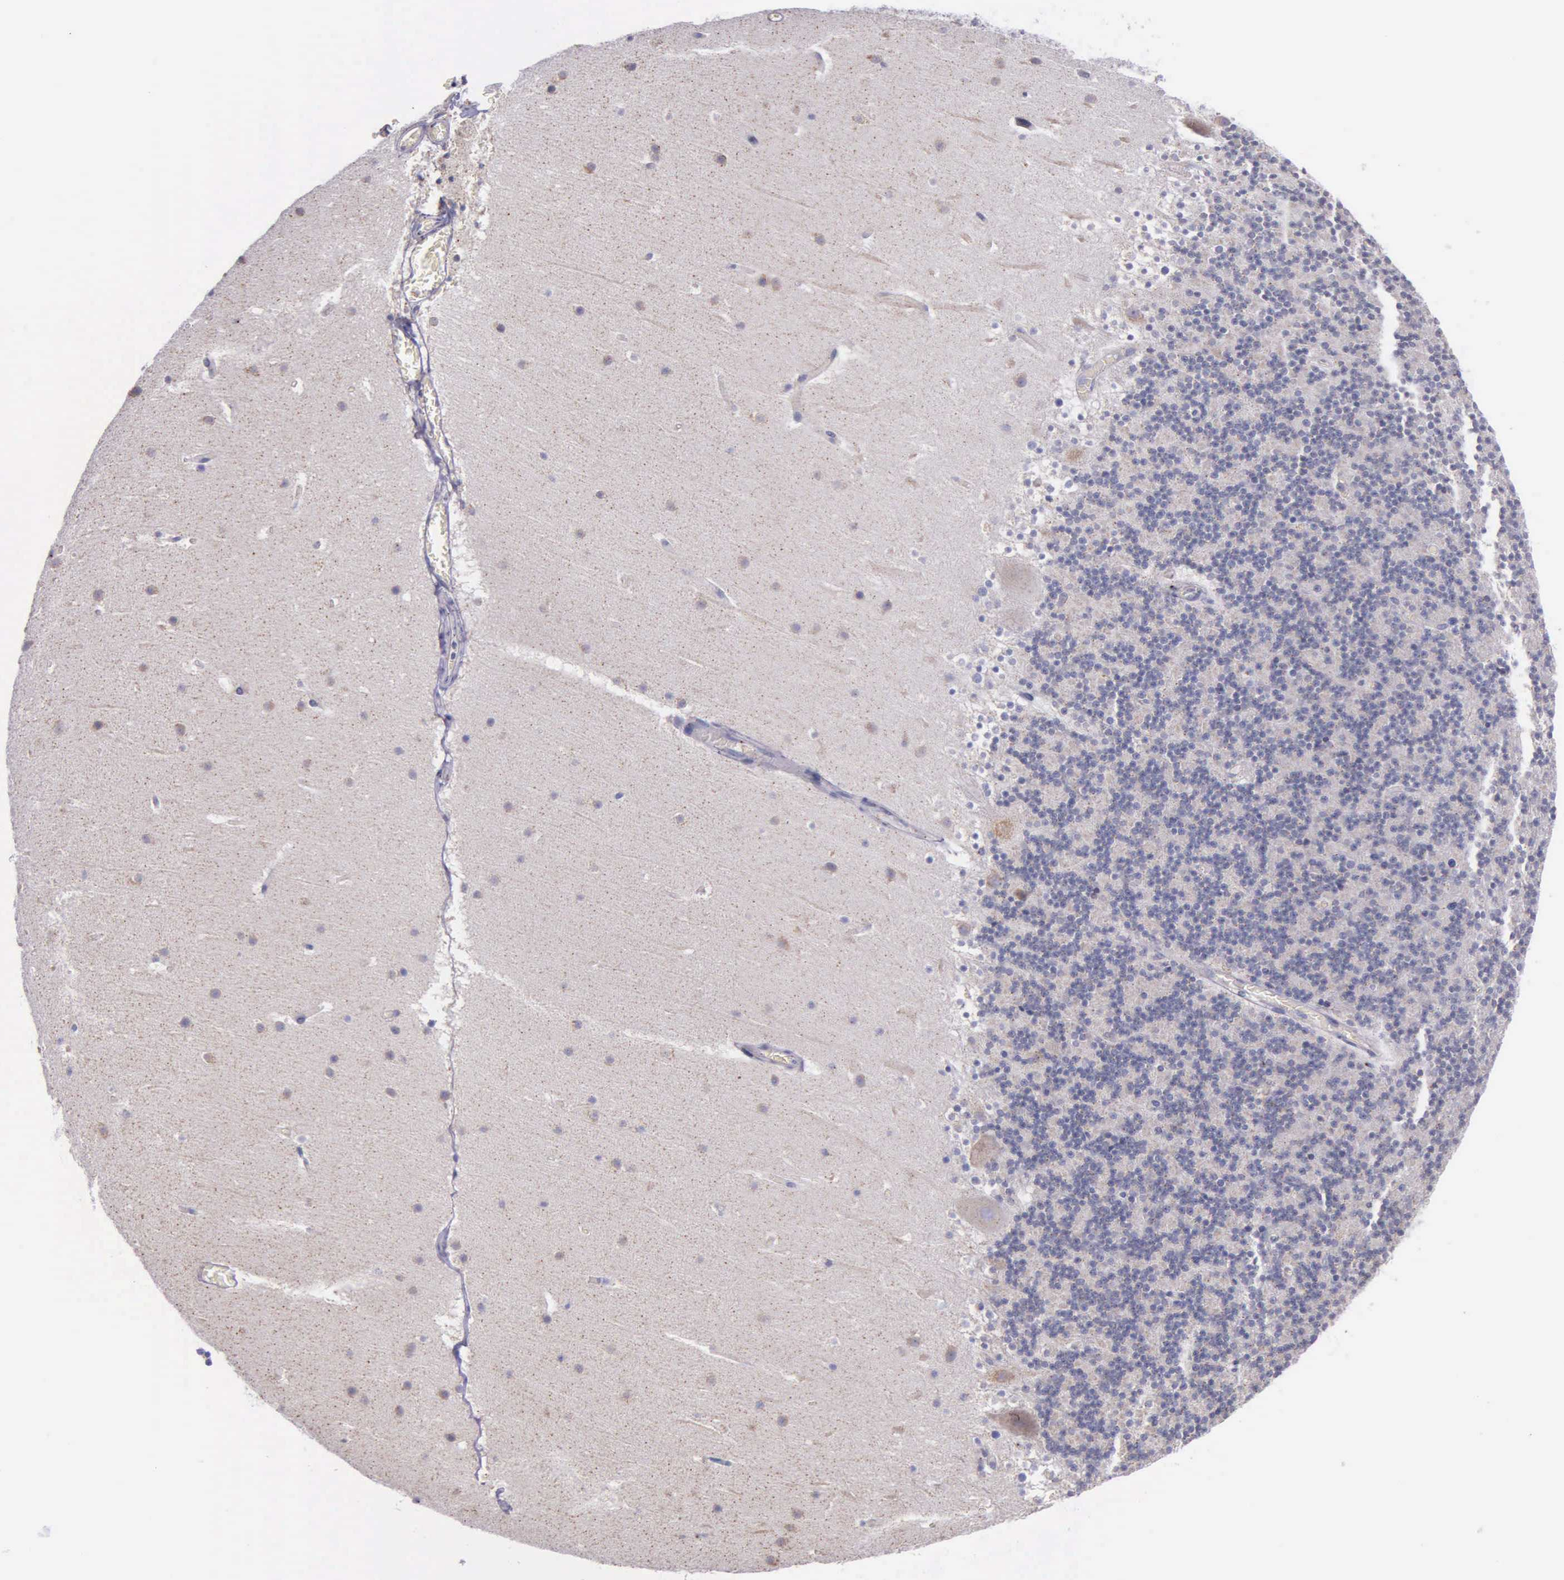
{"staining": {"intensity": "negative", "quantity": "none", "location": "none"}, "tissue": "cerebellum", "cell_type": "Cells in granular layer", "image_type": "normal", "snomed": [{"axis": "morphology", "description": "Normal tissue, NOS"}, {"axis": "topography", "description": "Cerebellum"}], "caption": "Micrograph shows no protein expression in cells in granular layer of normal cerebellum. (IHC, brightfield microscopy, high magnification).", "gene": "CTAGE15", "patient": {"sex": "male", "age": 45}}